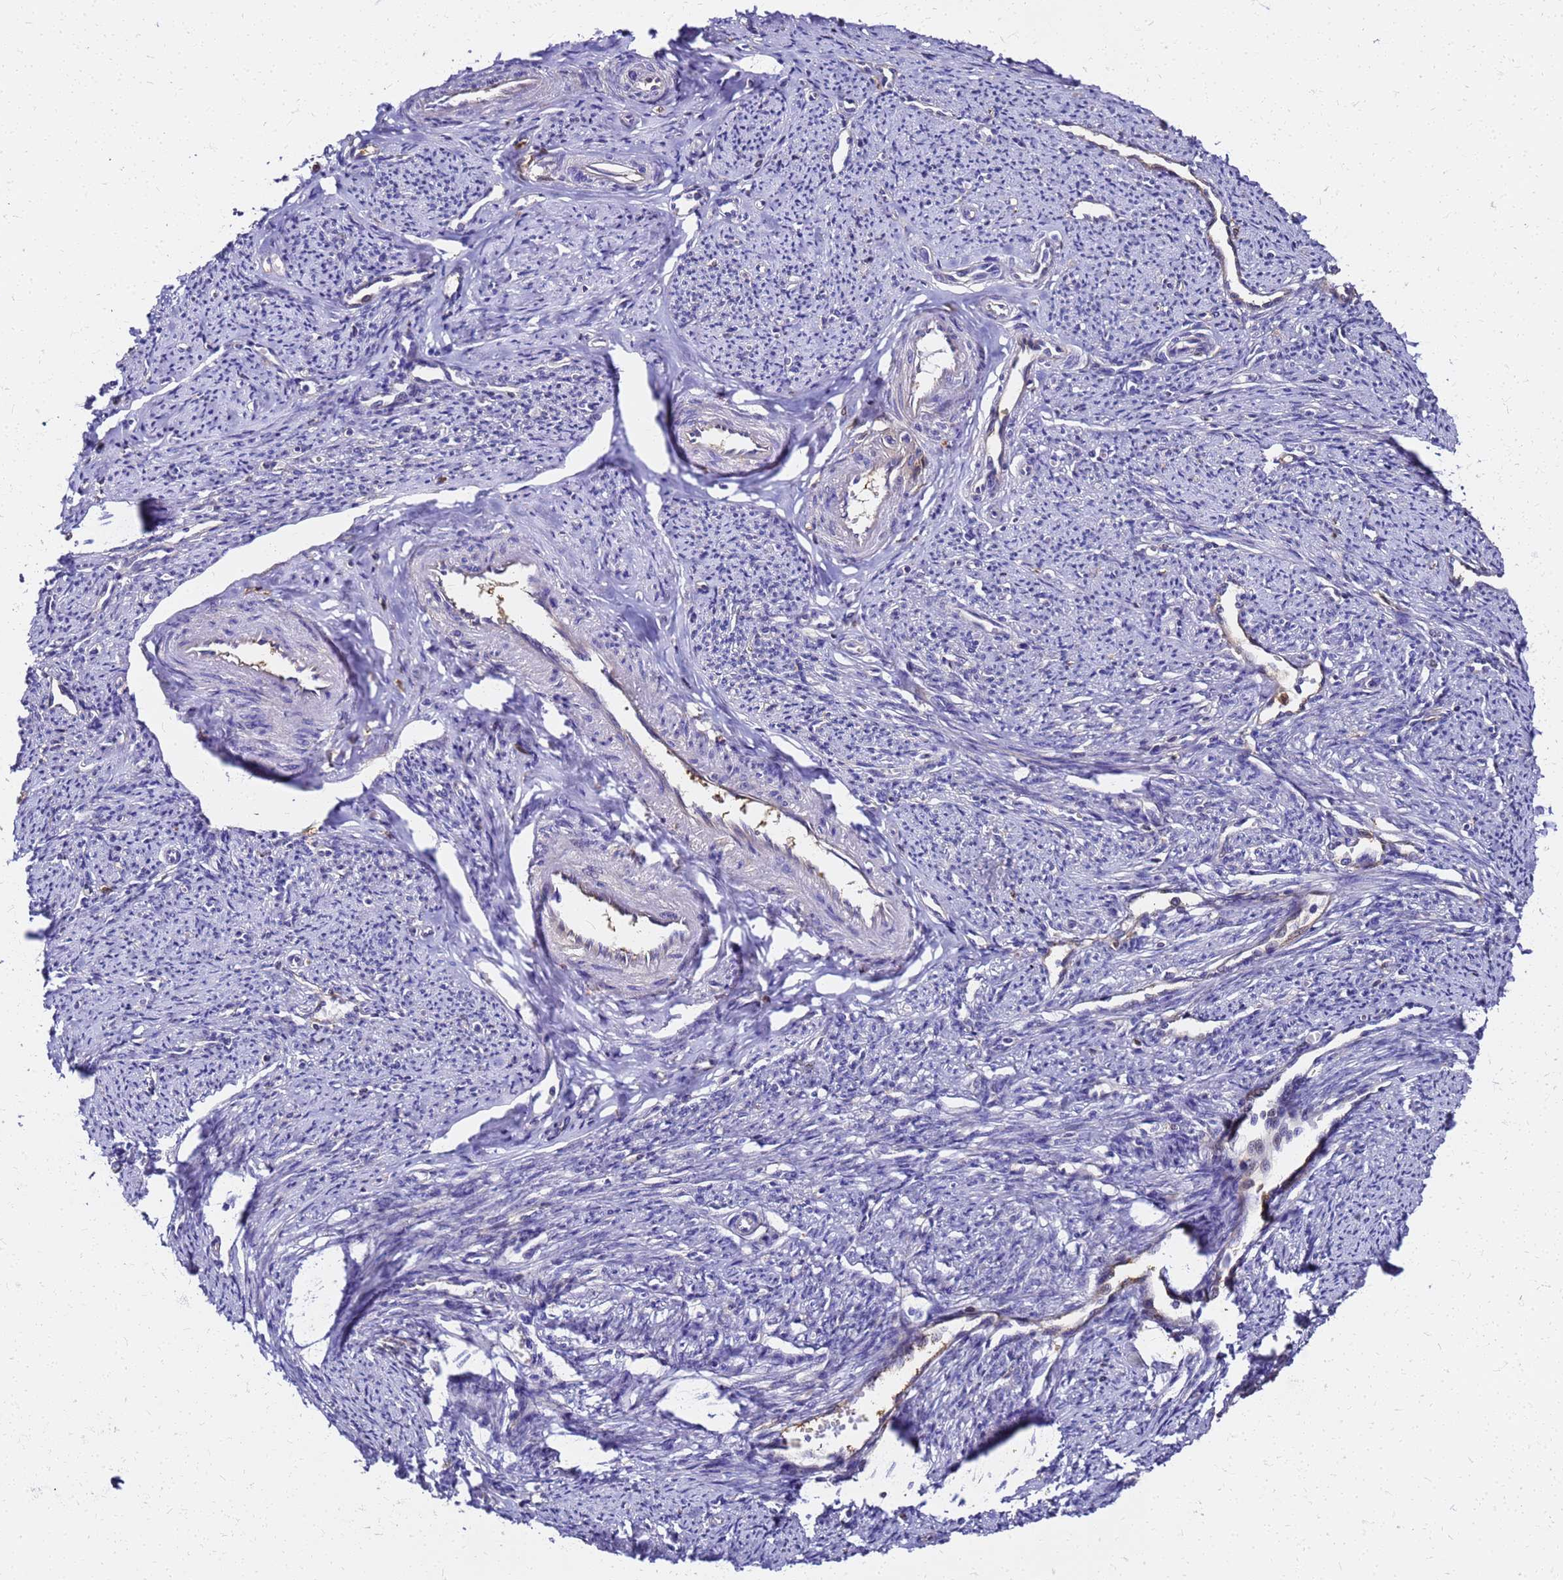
{"staining": {"intensity": "negative", "quantity": "none", "location": "none"}, "tissue": "smooth muscle", "cell_type": "Smooth muscle cells", "image_type": "normal", "snomed": [{"axis": "morphology", "description": "Normal tissue, NOS"}, {"axis": "topography", "description": "Smooth muscle"}, {"axis": "topography", "description": "Uterus"}], "caption": "High magnification brightfield microscopy of benign smooth muscle stained with DAB (3,3'-diaminobenzidine) (brown) and counterstained with hematoxylin (blue): smooth muscle cells show no significant expression.", "gene": "S100A11", "patient": {"sex": "female", "age": 59}}